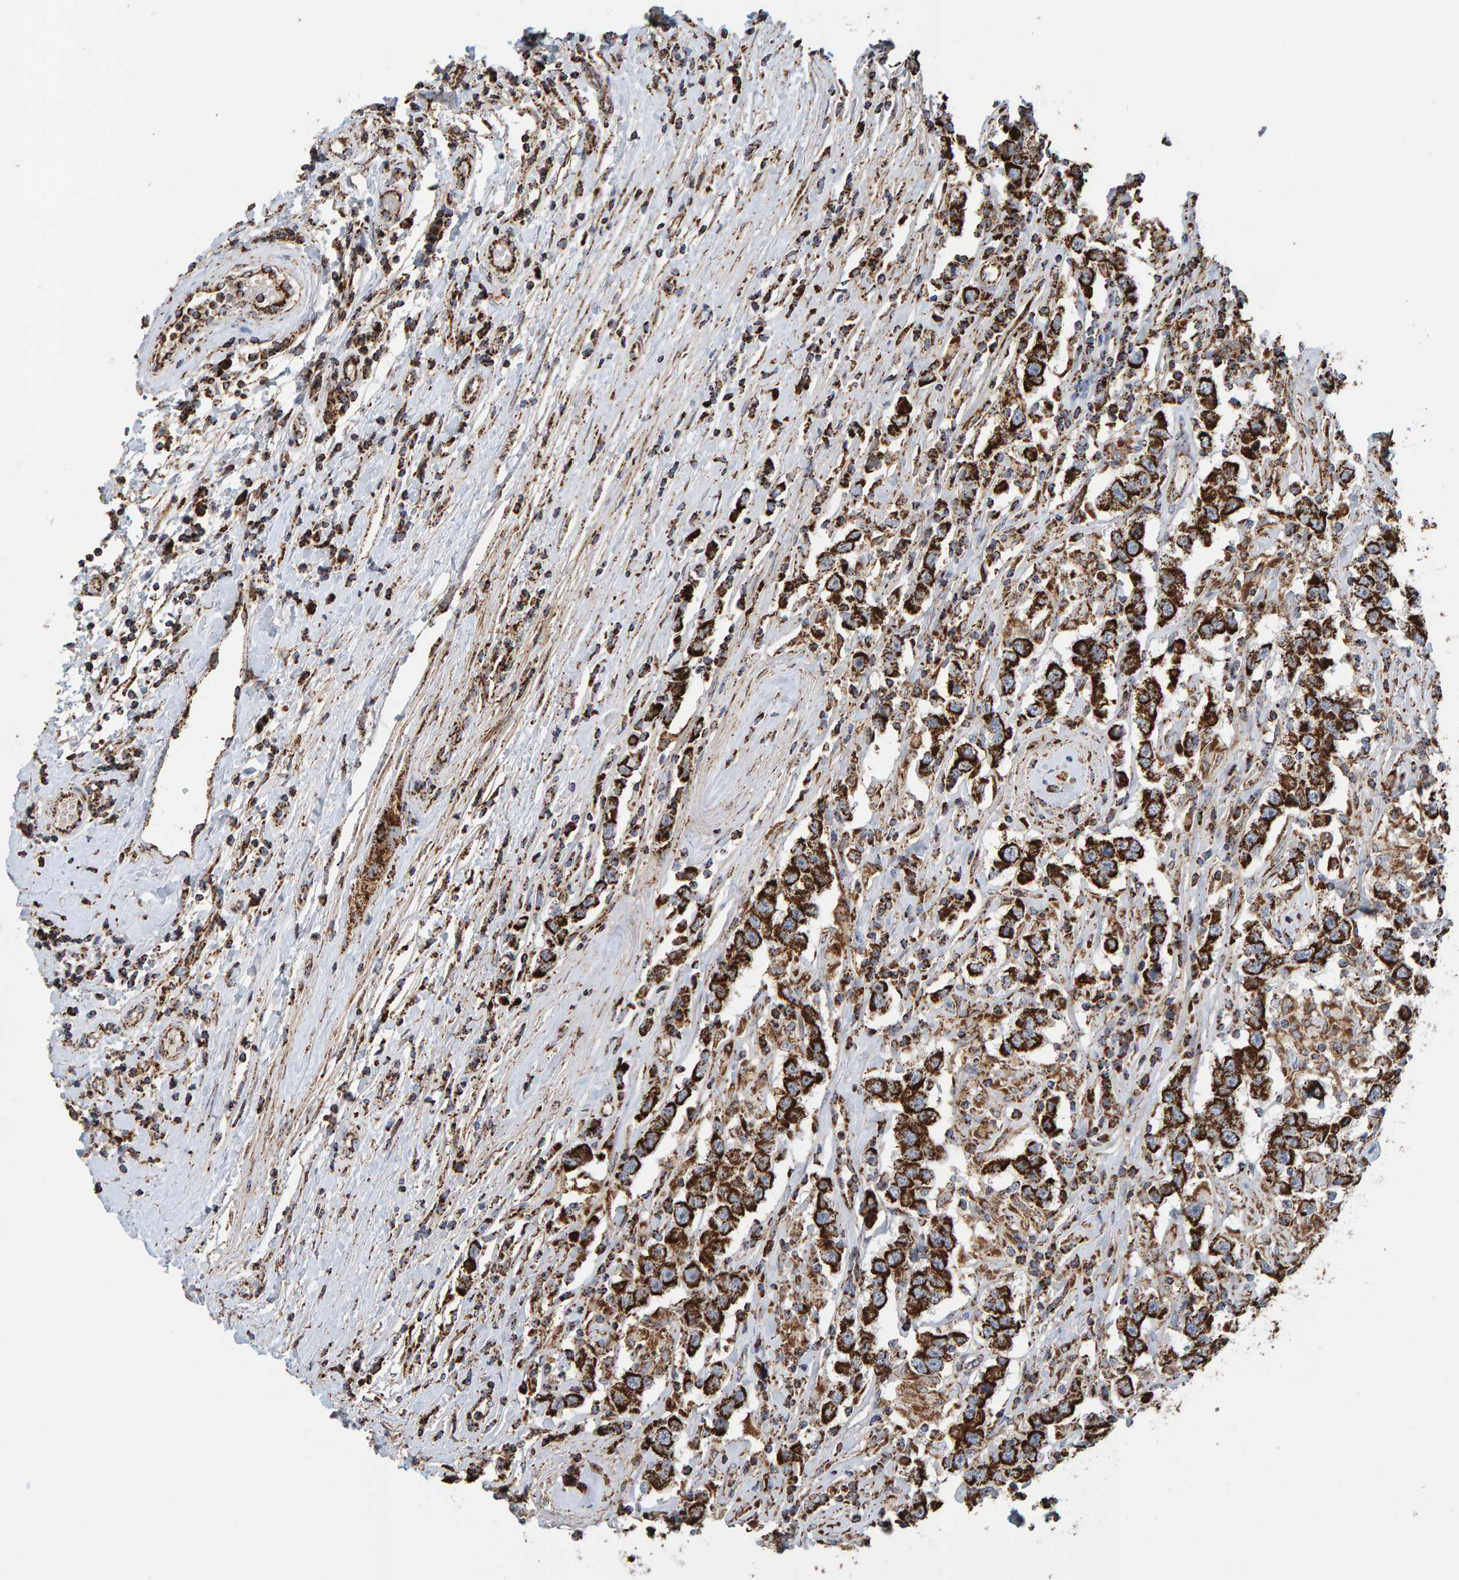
{"staining": {"intensity": "strong", "quantity": ">75%", "location": "cytoplasmic/membranous"}, "tissue": "testis cancer", "cell_type": "Tumor cells", "image_type": "cancer", "snomed": [{"axis": "morphology", "description": "Seminoma, NOS"}, {"axis": "topography", "description": "Testis"}], "caption": "A brown stain highlights strong cytoplasmic/membranous staining of a protein in testis cancer tumor cells. The staining was performed using DAB, with brown indicating positive protein expression. Nuclei are stained blue with hematoxylin.", "gene": "MRPL45", "patient": {"sex": "male", "age": 41}}